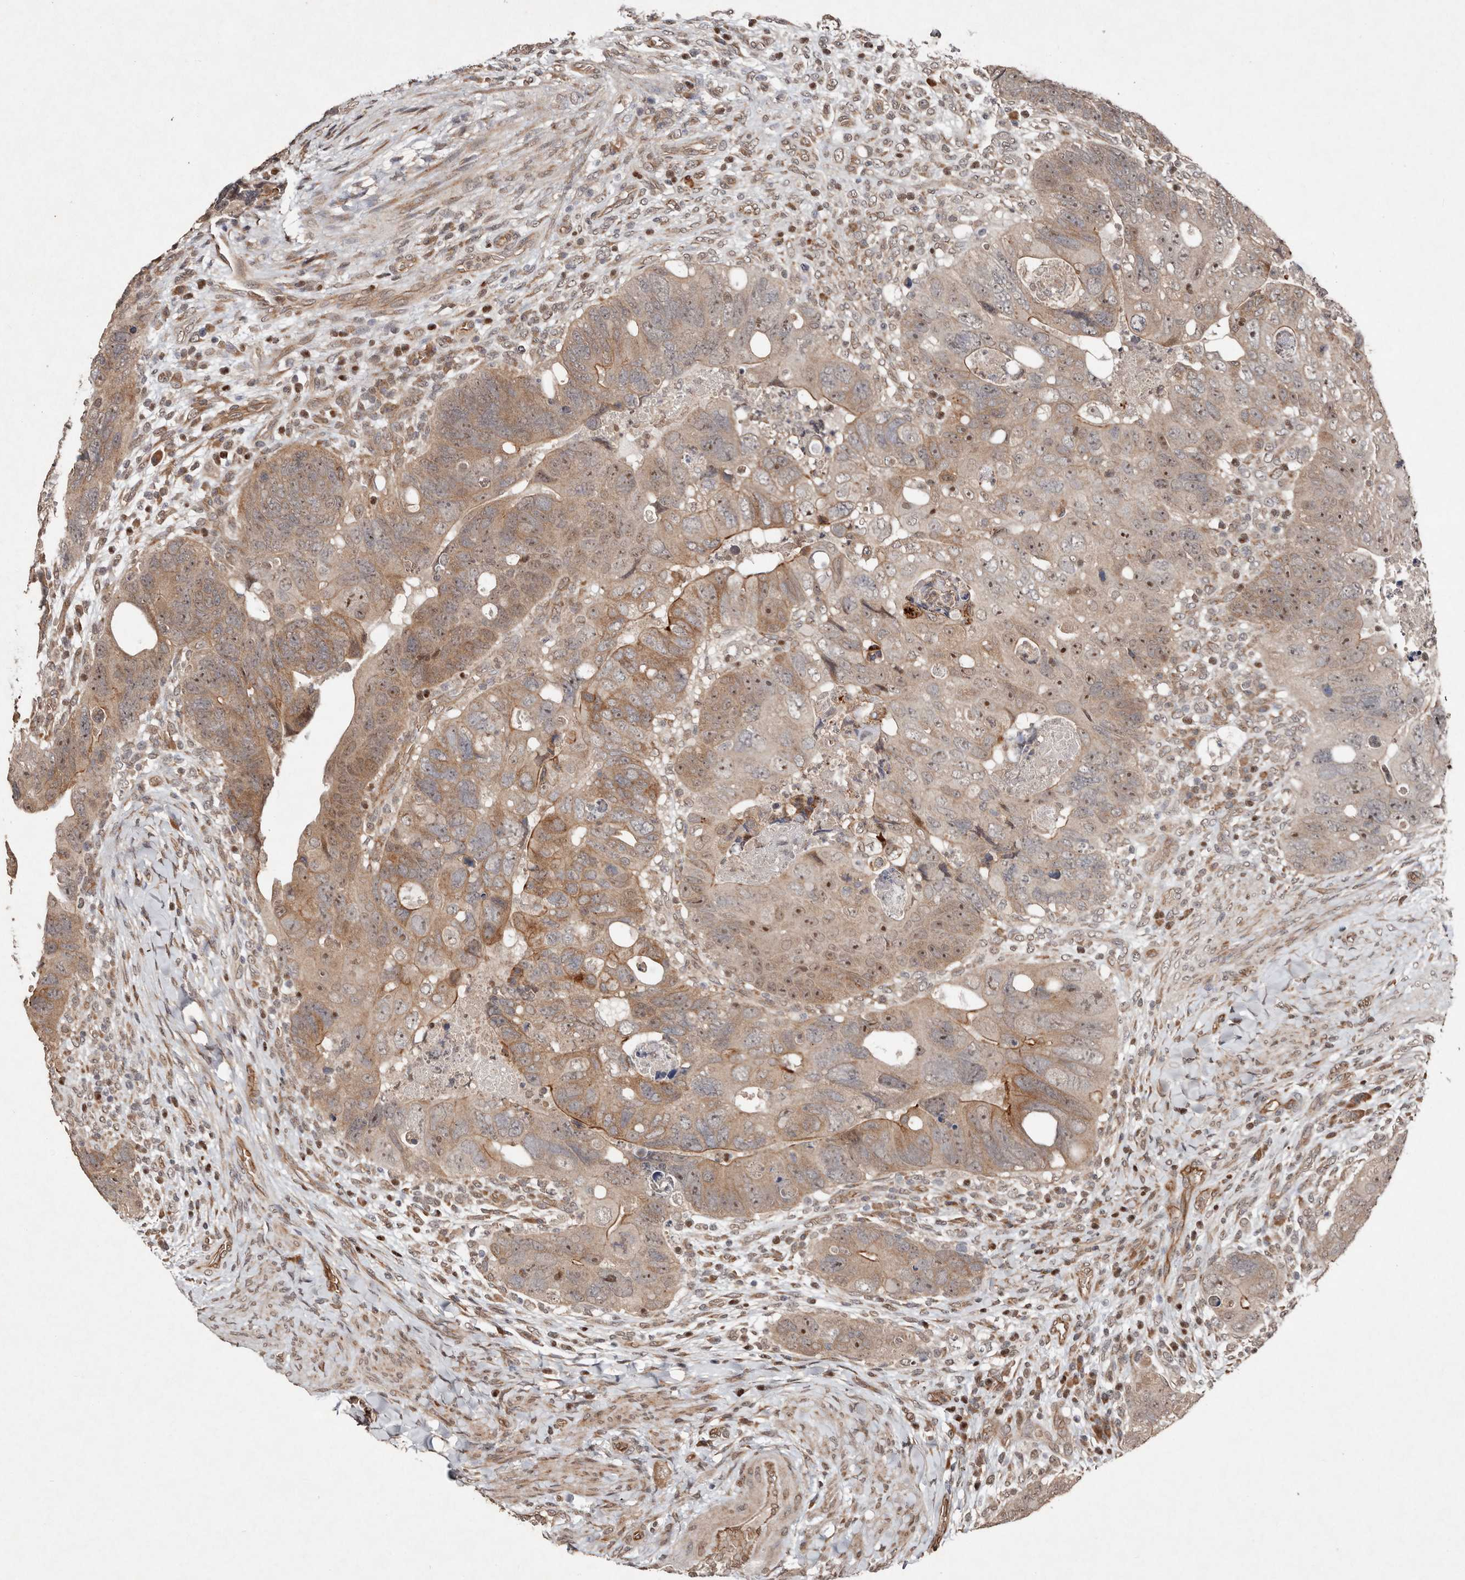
{"staining": {"intensity": "moderate", "quantity": ">75%", "location": "cytoplasmic/membranous,nuclear"}, "tissue": "colorectal cancer", "cell_type": "Tumor cells", "image_type": "cancer", "snomed": [{"axis": "morphology", "description": "Adenocarcinoma, NOS"}, {"axis": "topography", "description": "Rectum"}], "caption": "A photomicrograph of human adenocarcinoma (colorectal) stained for a protein demonstrates moderate cytoplasmic/membranous and nuclear brown staining in tumor cells. Immunohistochemistry stains the protein in brown and the nuclei are stained blue.", "gene": "DIP2C", "patient": {"sex": "male", "age": 59}}